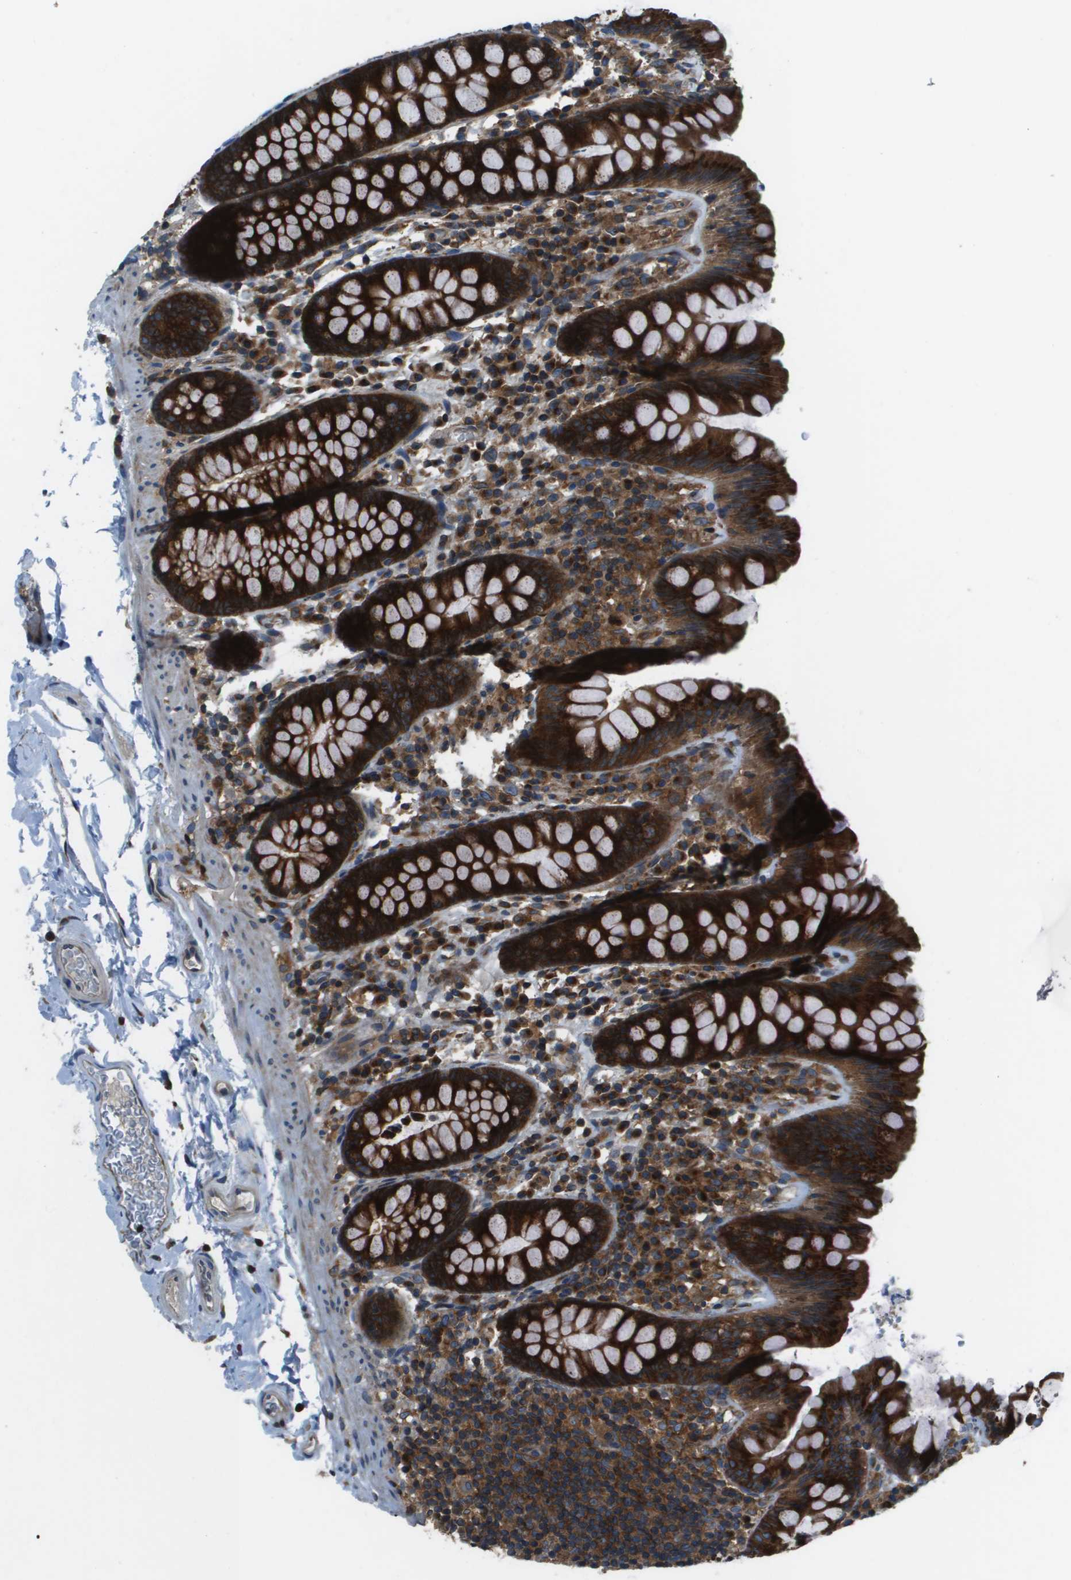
{"staining": {"intensity": "moderate", "quantity": ">75%", "location": "cytoplasmic/membranous"}, "tissue": "colon", "cell_type": "Endothelial cells", "image_type": "normal", "snomed": [{"axis": "morphology", "description": "Normal tissue, NOS"}, {"axis": "topography", "description": "Colon"}], "caption": "High-power microscopy captured an IHC photomicrograph of benign colon, revealing moderate cytoplasmic/membranous positivity in about >75% of endothelial cells.", "gene": "ARFGAP2", "patient": {"sex": "female", "age": 80}}